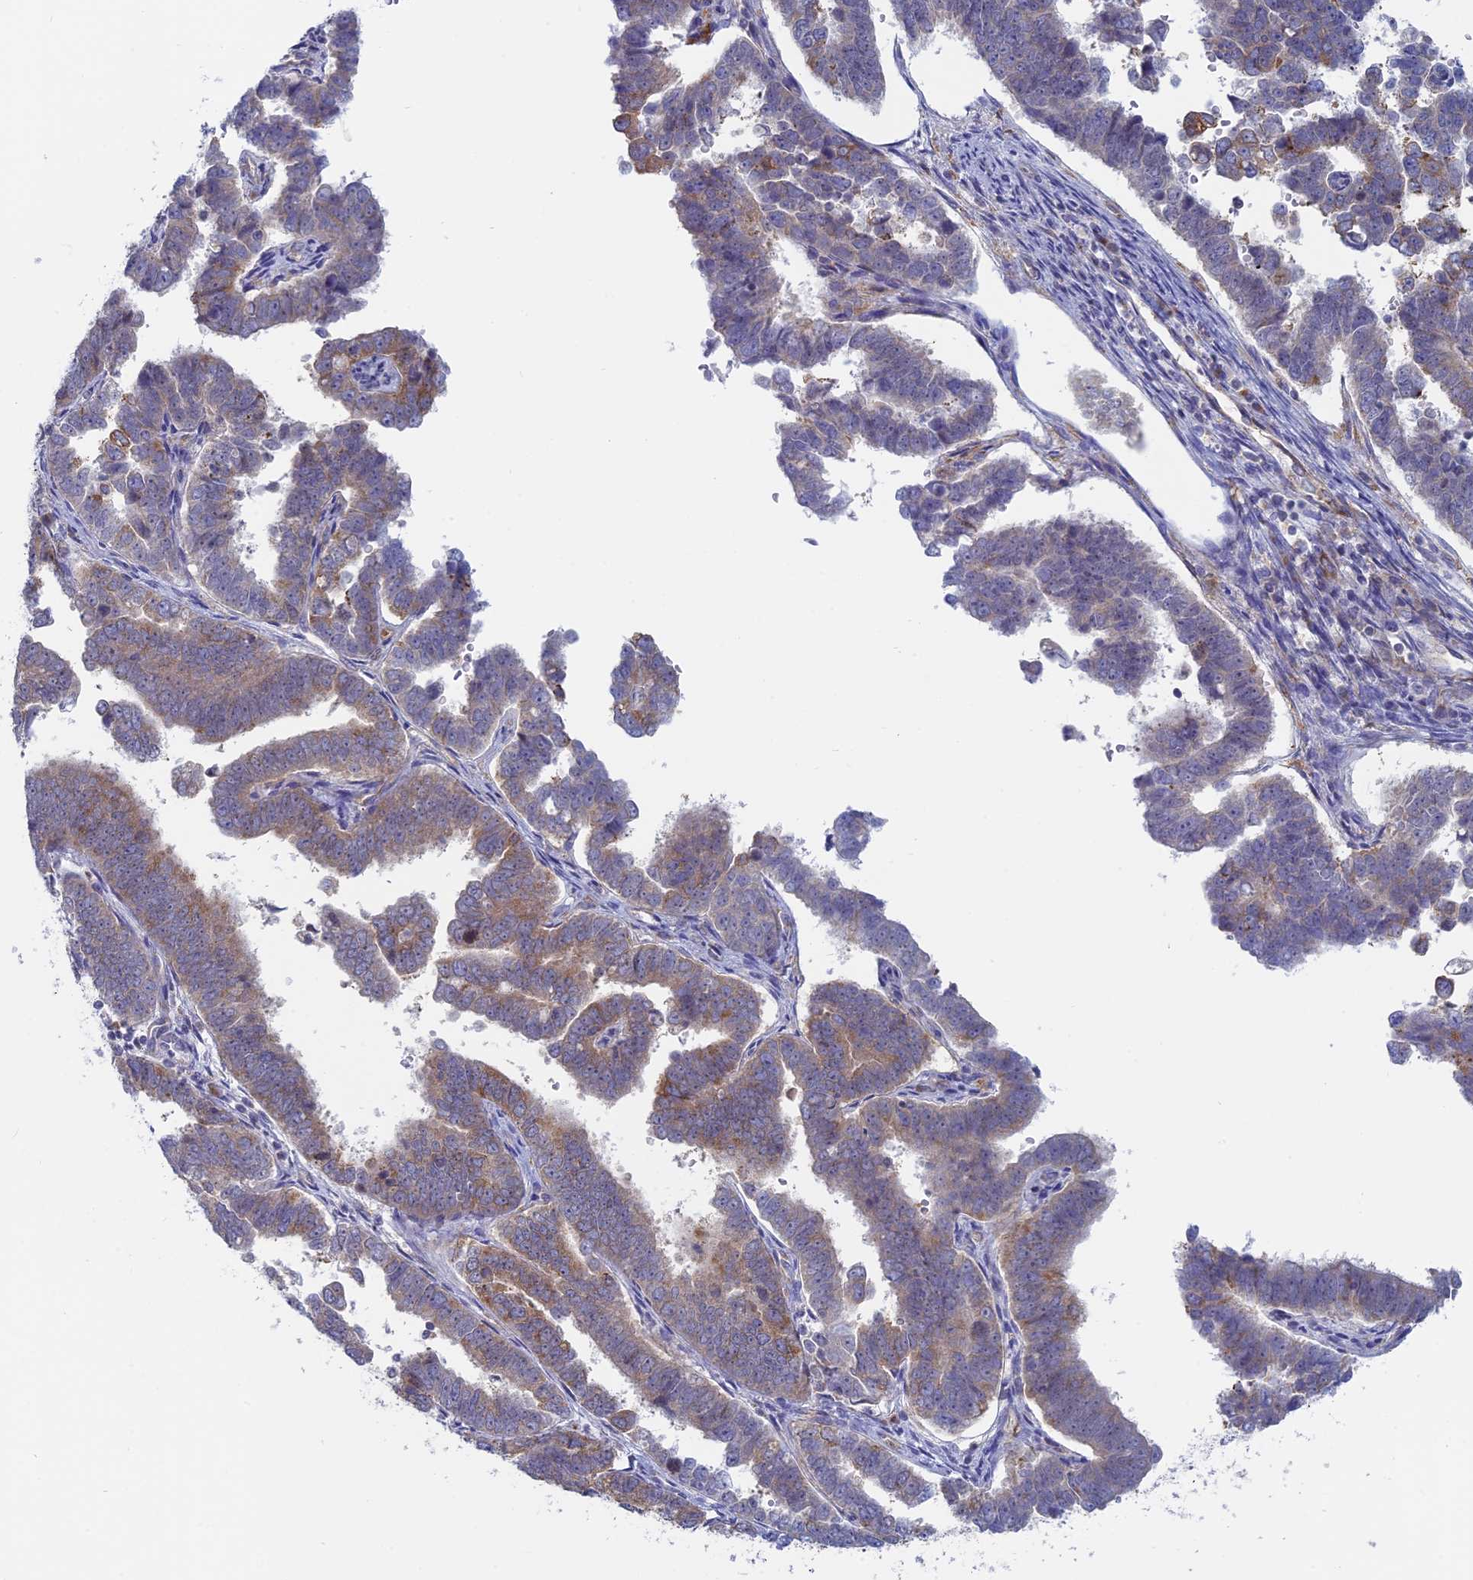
{"staining": {"intensity": "moderate", "quantity": "25%-75%", "location": "cytoplasmic/membranous"}, "tissue": "endometrial cancer", "cell_type": "Tumor cells", "image_type": "cancer", "snomed": [{"axis": "morphology", "description": "Adenocarcinoma, NOS"}, {"axis": "topography", "description": "Endometrium"}], "caption": "This image exhibits immunohistochemistry staining of adenocarcinoma (endometrial), with medium moderate cytoplasmic/membranous expression in approximately 25%-75% of tumor cells.", "gene": "TBC1D30", "patient": {"sex": "female", "age": 75}}